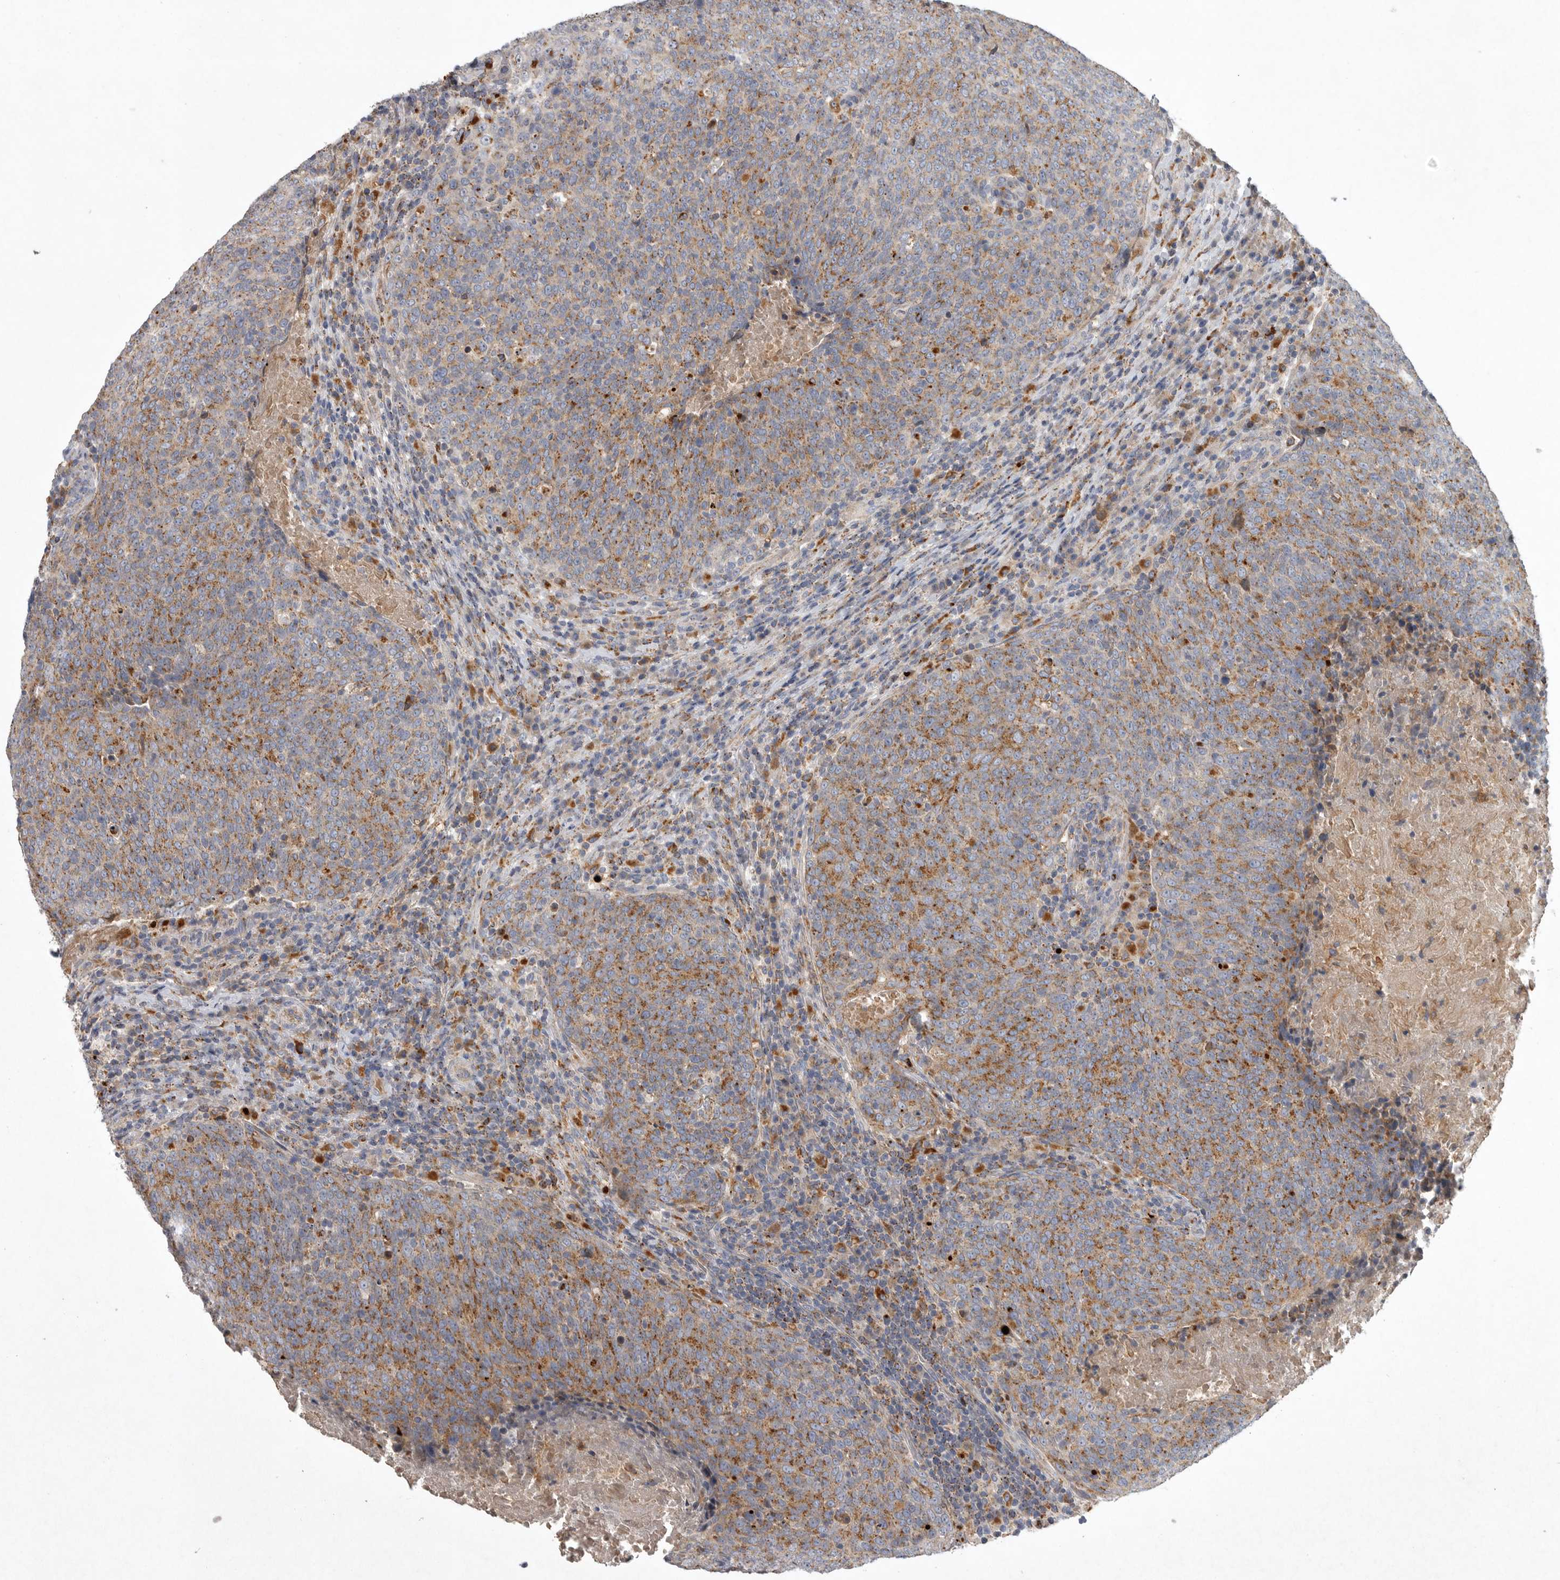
{"staining": {"intensity": "moderate", "quantity": ">75%", "location": "cytoplasmic/membranous"}, "tissue": "head and neck cancer", "cell_type": "Tumor cells", "image_type": "cancer", "snomed": [{"axis": "morphology", "description": "Squamous cell carcinoma, NOS"}, {"axis": "morphology", "description": "Squamous cell carcinoma, metastatic, NOS"}, {"axis": "topography", "description": "Lymph node"}, {"axis": "topography", "description": "Head-Neck"}], "caption": "High-magnification brightfield microscopy of head and neck cancer stained with DAB (3,3'-diaminobenzidine) (brown) and counterstained with hematoxylin (blue). tumor cells exhibit moderate cytoplasmic/membranous staining is seen in about>75% of cells.", "gene": "LAMTOR3", "patient": {"sex": "male", "age": 62}}